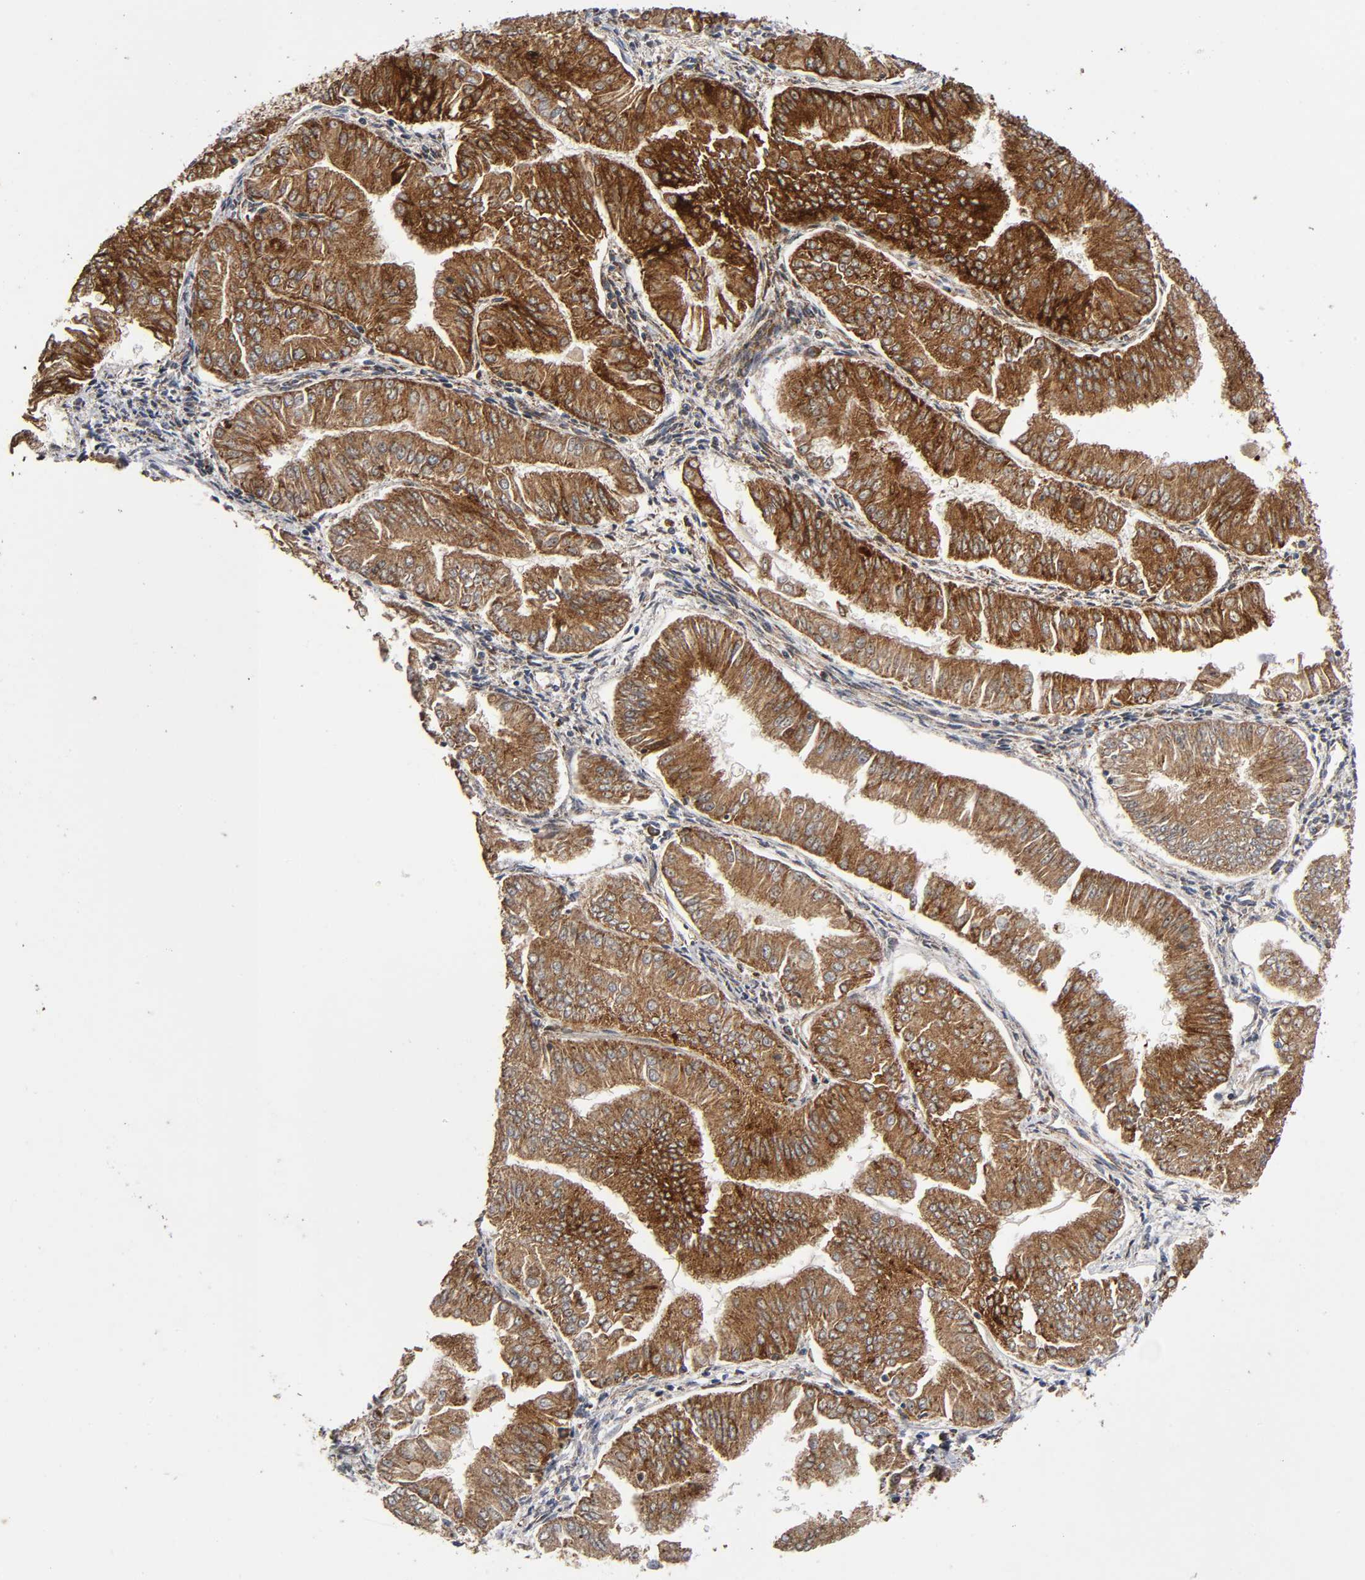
{"staining": {"intensity": "strong", "quantity": "25%-75%", "location": "cytoplasmic/membranous"}, "tissue": "endometrial cancer", "cell_type": "Tumor cells", "image_type": "cancer", "snomed": [{"axis": "morphology", "description": "Adenocarcinoma, NOS"}, {"axis": "topography", "description": "Endometrium"}], "caption": "This histopathology image exhibits endometrial cancer (adenocarcinoma) stained with immunohistochemistry to label a protein in brown. The cytoplasmic/membranous of tumor cells show strong positivity for the protein. Nuclei are counter-stained blue.", "gene": "MAP3K1", "patient": {"sex": "female", "age": 53}}